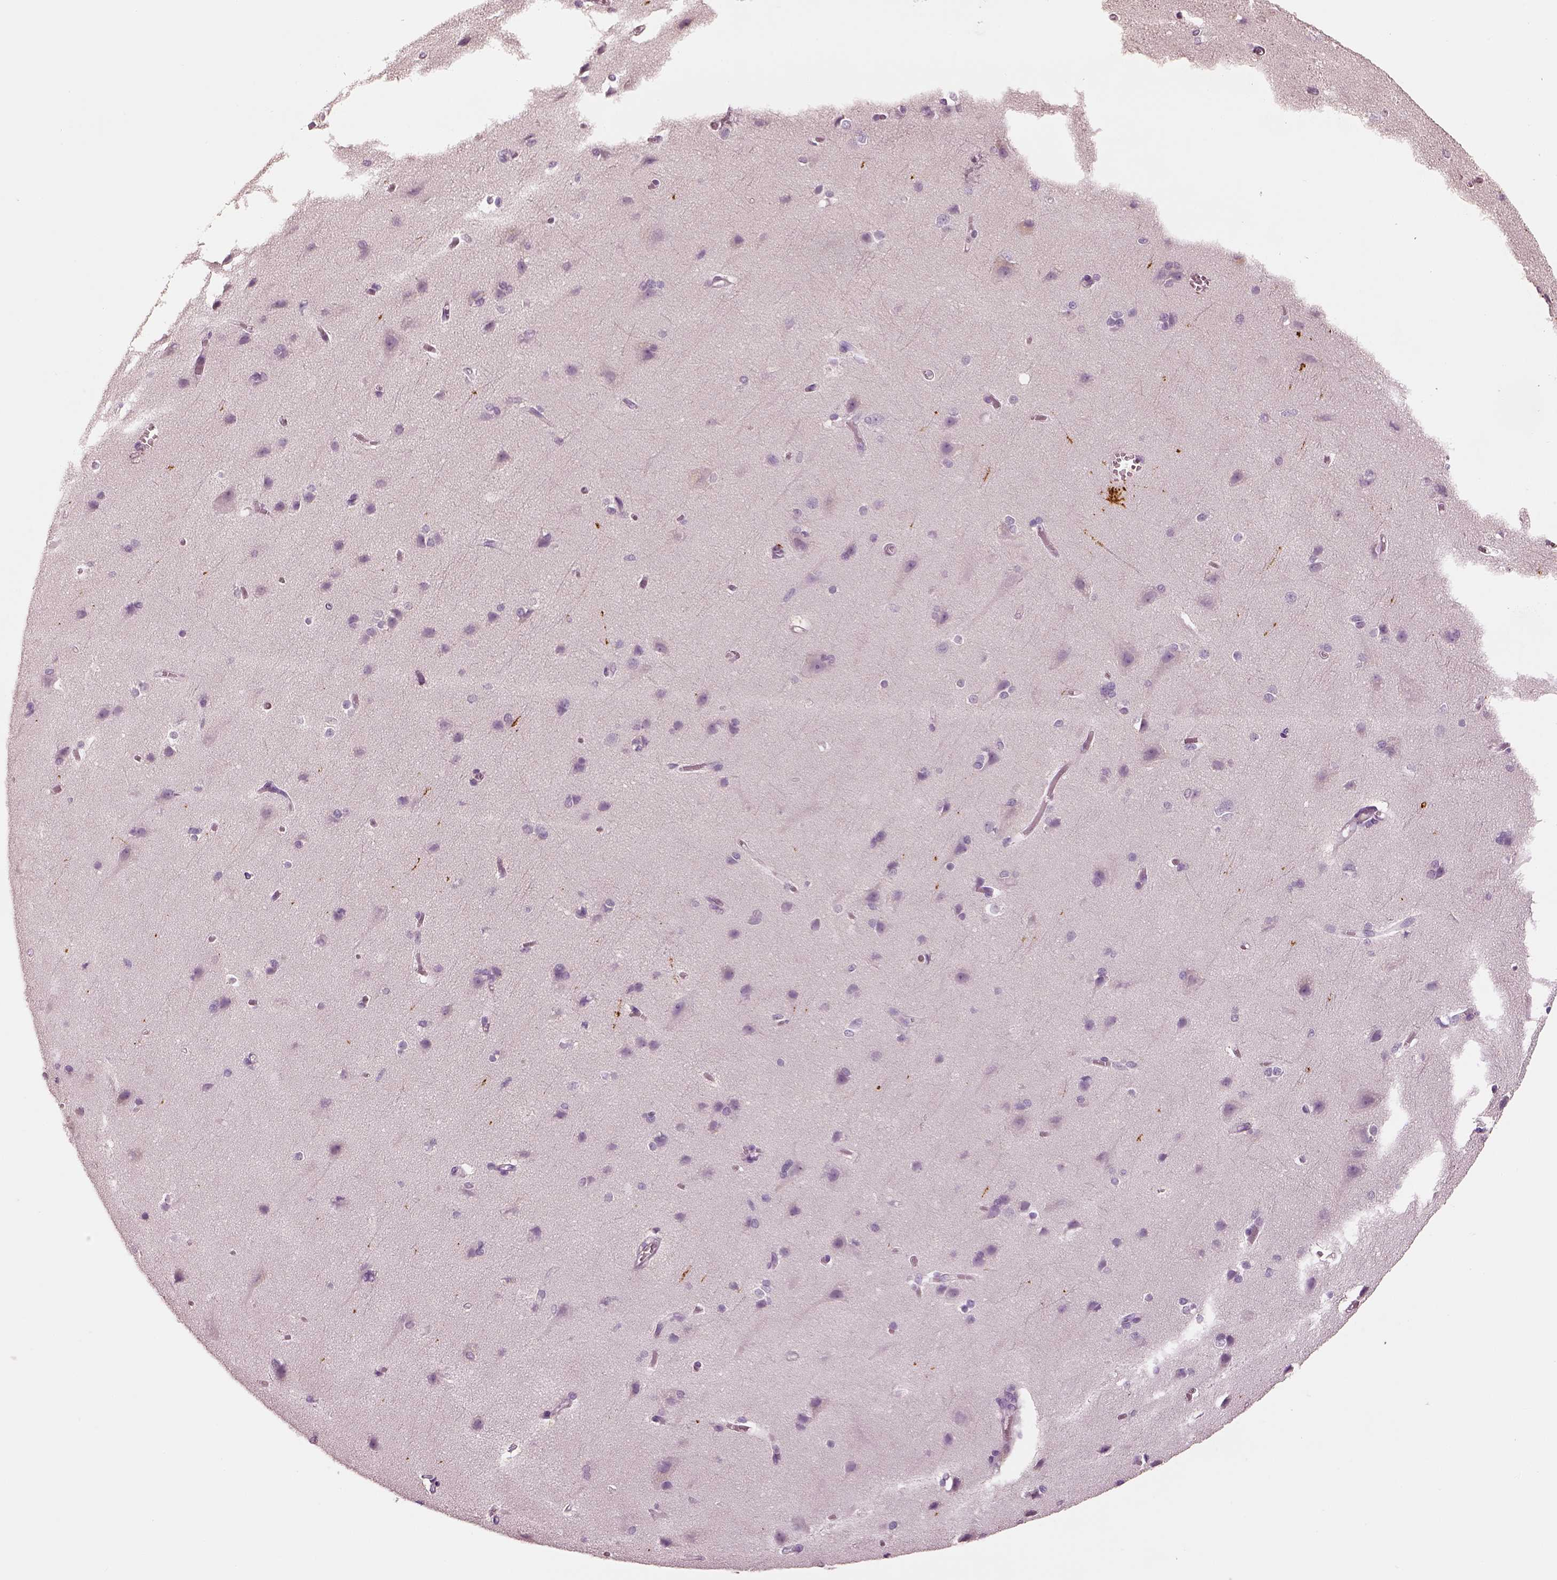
{"staining": {"intensity": "negative", "quantity": "none", "location": "none"}, "tissue": "cerebral cortex", "cell_type": "Endothelial cells", "image_type": "normal", "snomed": [{"axis": "morphology", "description": "Normal tissue, NOS"}, {"axis": "topography", "description": "Cerebral cortex"}], "caption": "This is an immunohistochemistry image of benign human cerebral cortex. There is no expression in endothelial cells.", "gene": "ELSPBP1", "patient": {"sex": "male", "age": 37}}